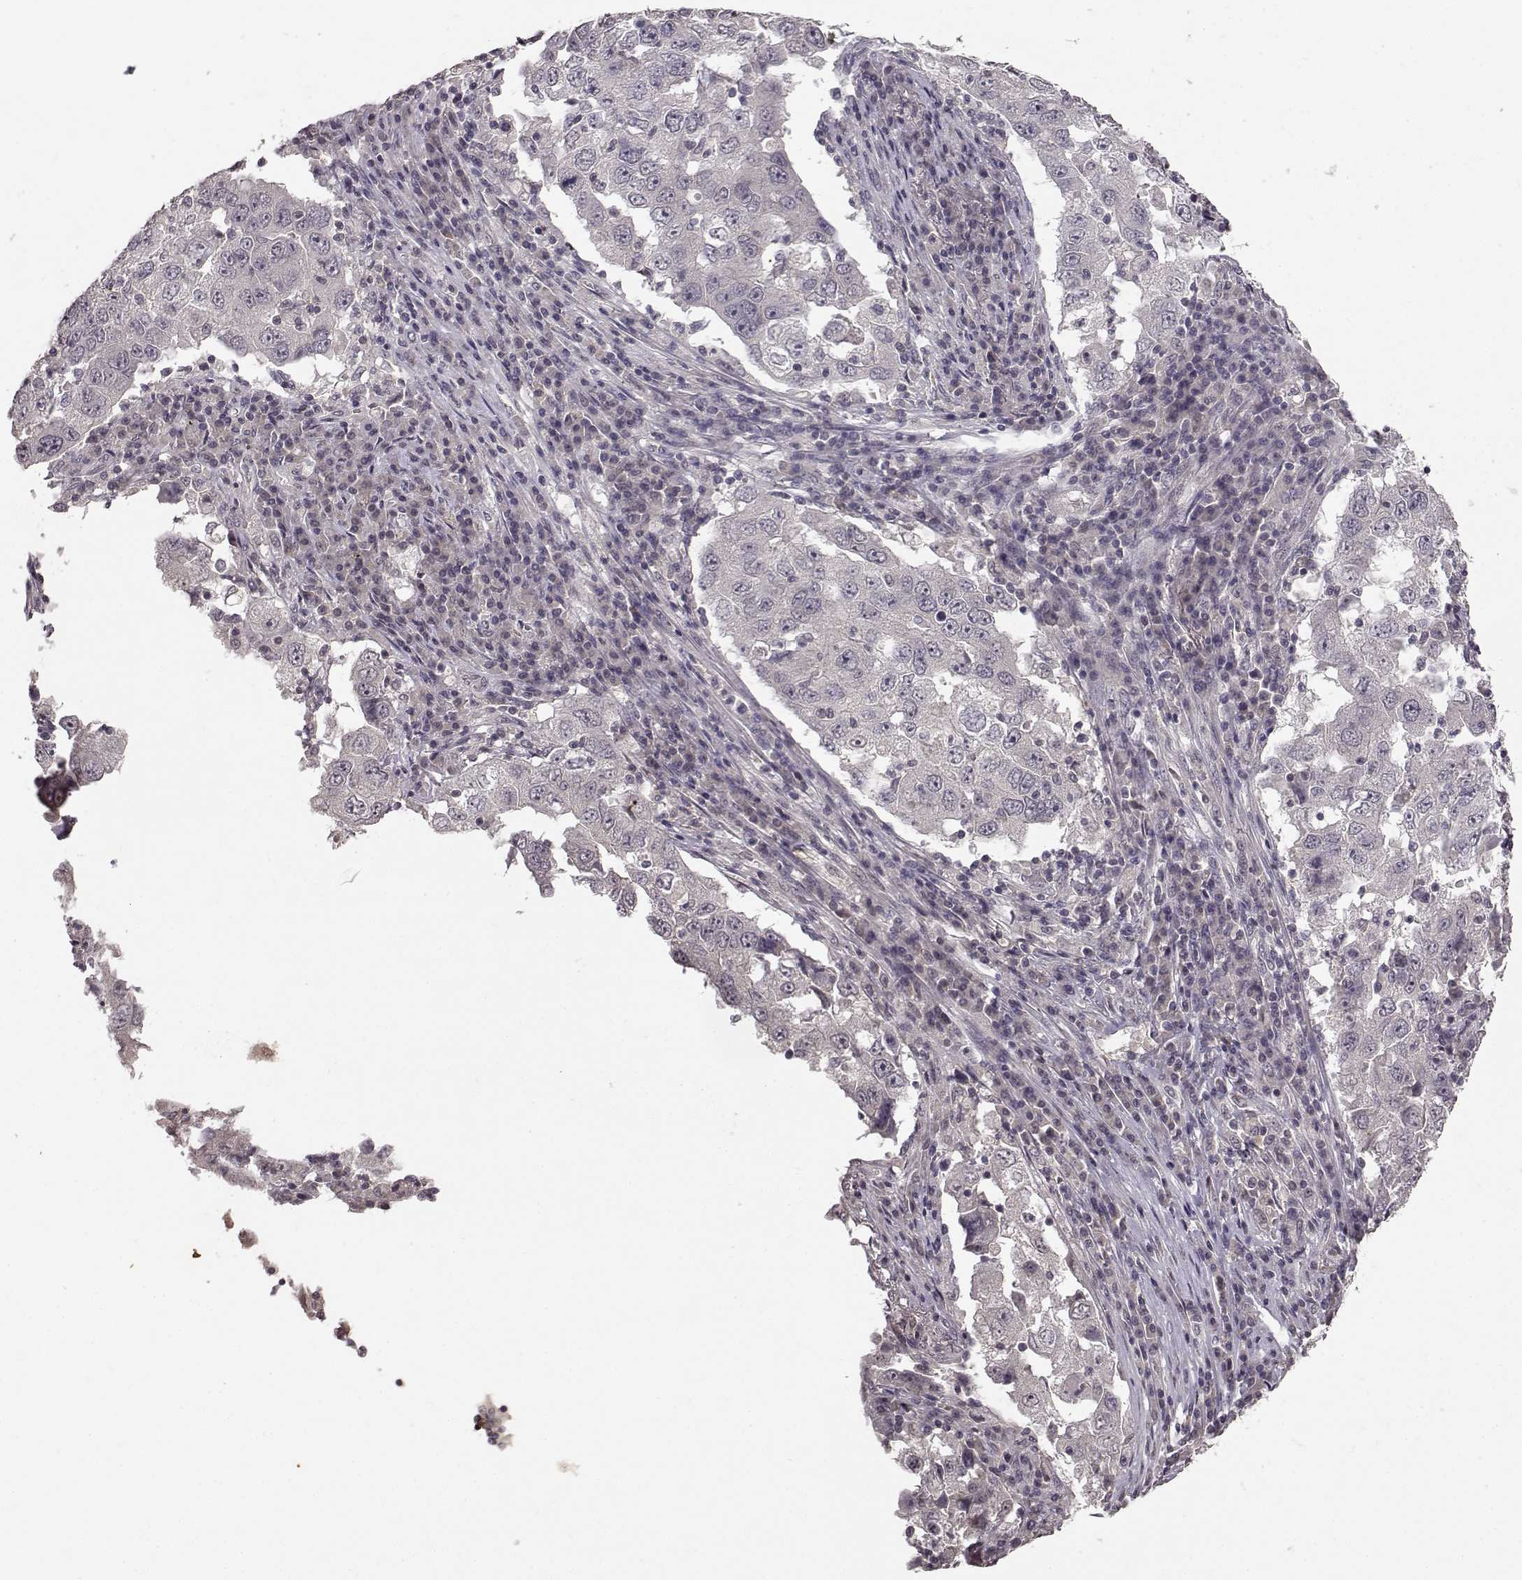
{"staining": {"intensity": "negative", "quantity": "none", "location": "none"}, "tissue": "lung cancer", "cell_type": "Tumor cells", "image_type": "cancer", "snomed": [{"axis": "morphology", "description": "Adenocarcinoma, NOS"}, {"axis": "topography", "description": "Lung"}], "caption": "Tumor cells are negative for protein expression in human lung cancer (adenocarcinoma).", "gene": "NTRK2", "patient": {"sex": "male", "age": 73}}